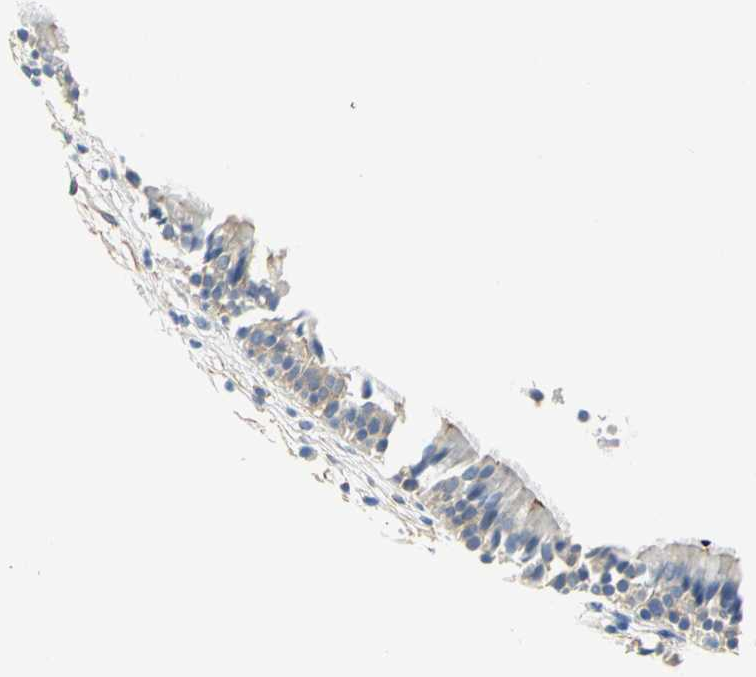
{"staining": {"intensity": "weak", "quantity": "25%-75%", "location": "cytoplasmic/membranous"}, "tissue": "nasopharynx", "cell_type": "Respiratory epithelial cells", "image_type": "normal", "snomed": [{"axis": "morphology", "description": "Normal tissue, NOS"}, {"axis": "topography", "description": "Nasopharynx"}], "caption": "The immunohistochemical stain labels weak cytoplasmic/membranous positivity in respiratory epithelial cells of unremarkable nasopharynx. (DAB IHC with brightfield microscopy, high magnification).", "gene": "FLNB", "patient": {"sex": "female", "age": 54}}